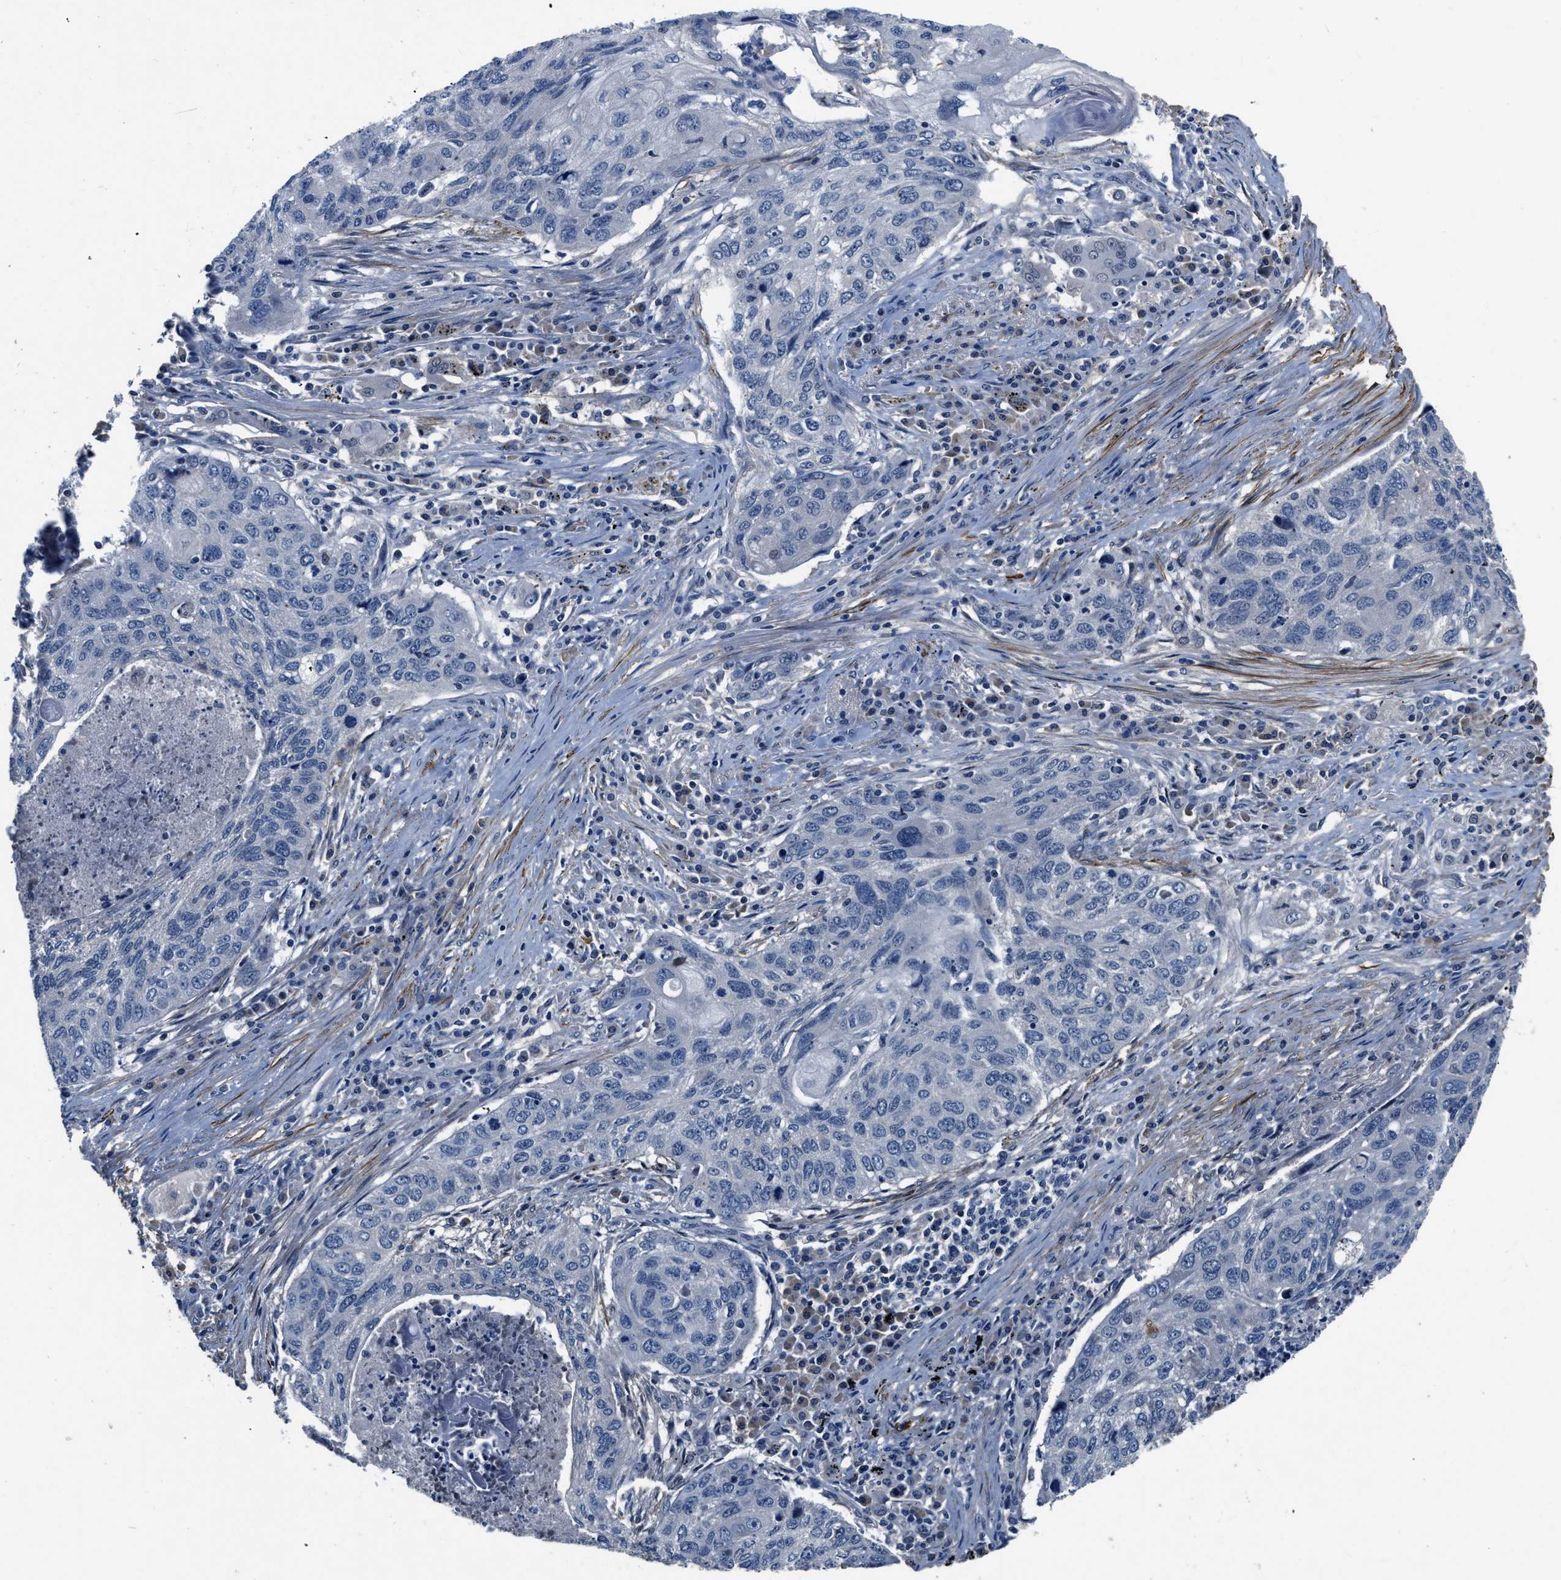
{"staining": {"intensity": "negative", "quantity": "none", "location": "none"}, "tissue": "lung cancer", "cell_type": "Tumor cells", "image_type": "cancer", "snomed": [{"axis": "morphology", "description": "Squamous cell carcinoma, NOS"}, {"axis": "topography", "description": "Lung"}], "caption": "Micrograph shows no significant protein expression in tumor cells of lung squamous cell carcinoma.", "gene": "LANCL2", "patient": {"sex": "female", "age": 63}}